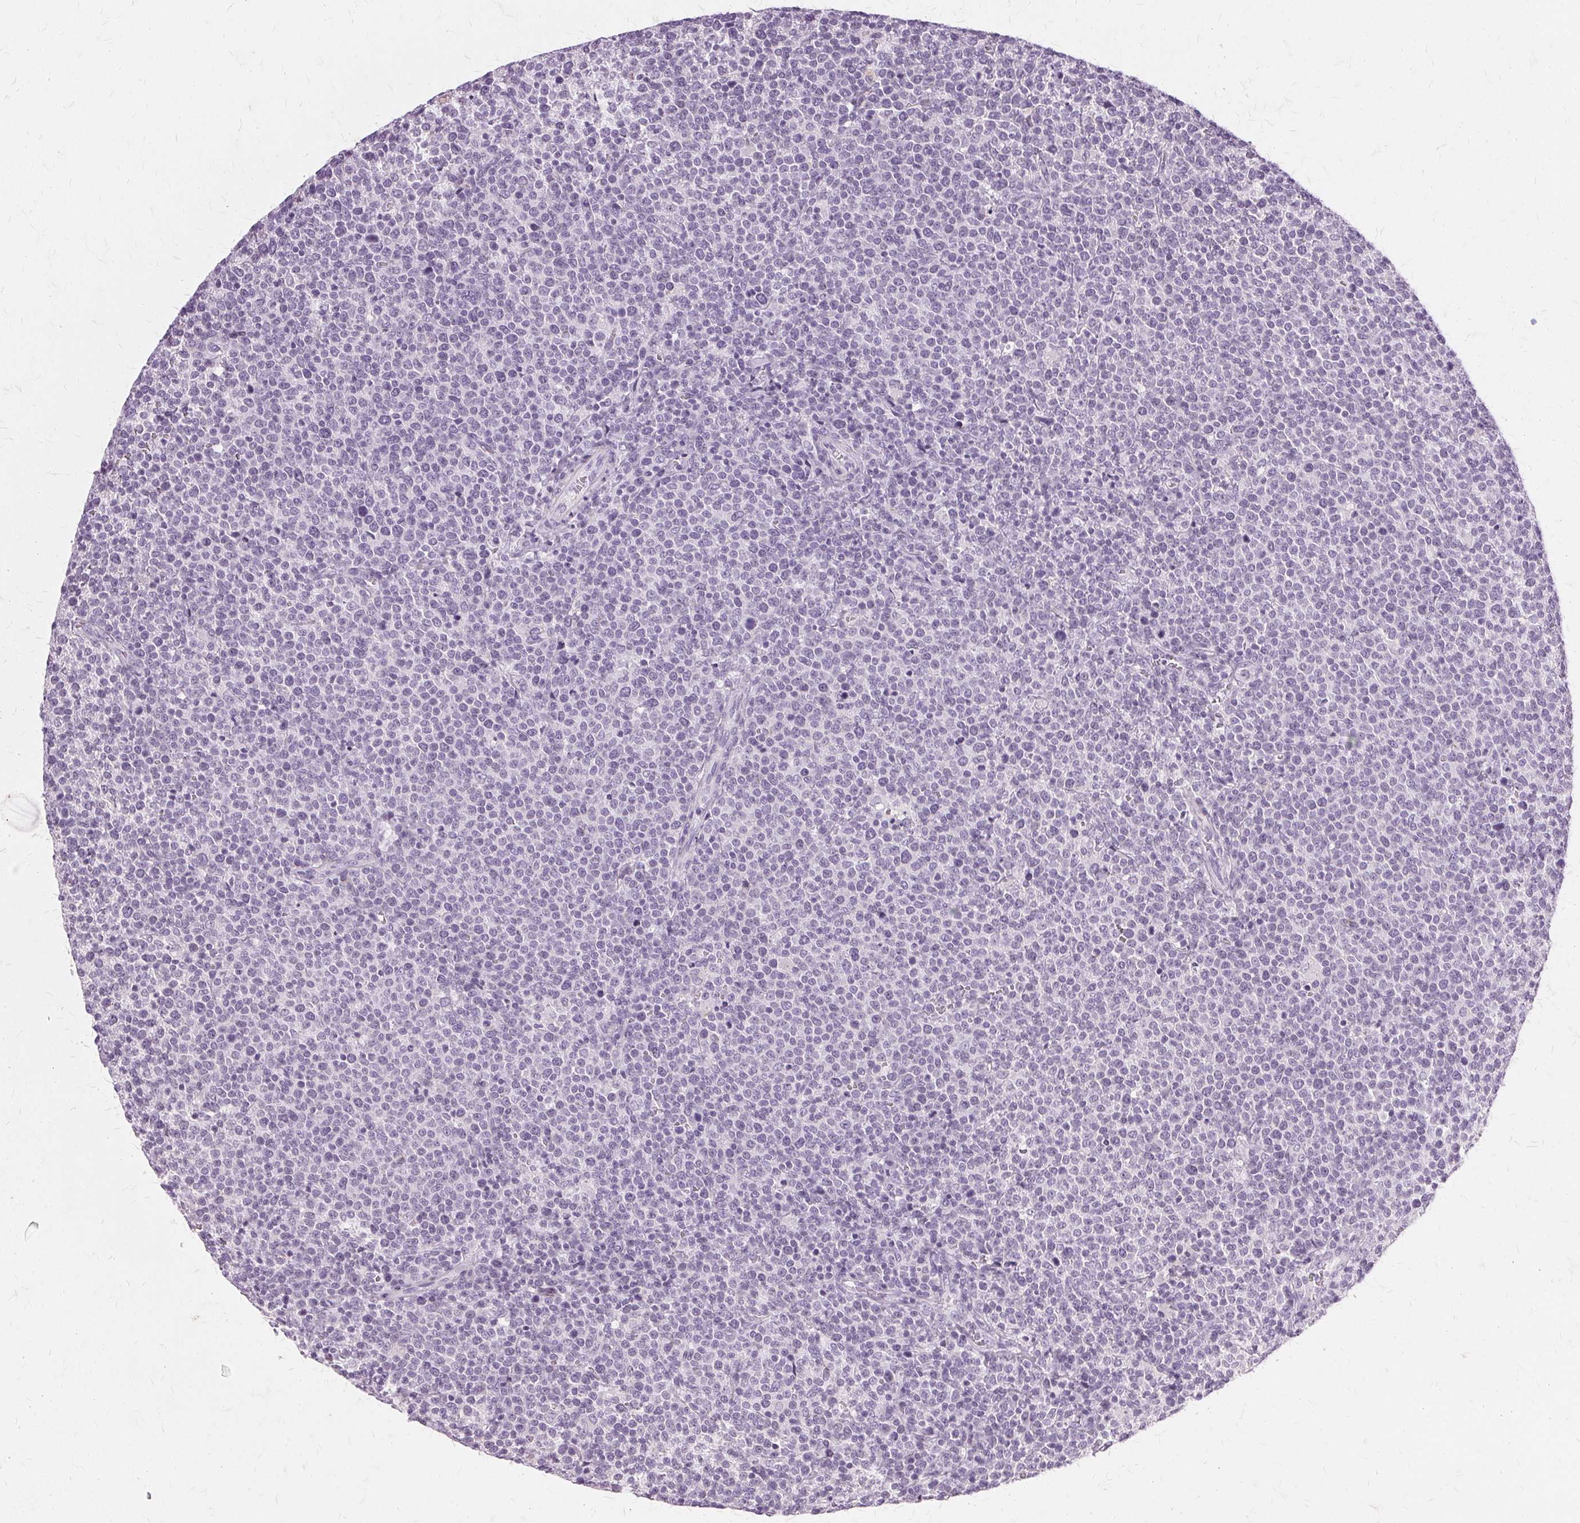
{"staining": {"intensity": "negative", "quantity": "none", "location": "none"}, "tissue": "lymphoma", "cell_type": "Tumor cells", "image_type": "cancer", "snomed": [{"axis": "morphology", "description": "Malignant lymphoma, non-Hodgkin's type, High grade"}, {"axis": "topography", "description": "Lymph node"}], "caption": "IHC photomicrograph of neoplastic tissue: human malignant lymphoma, non-Hodgkin's type (high-grade) stained with DAB (3,3'-diaminobenzidine) exhibits no significant protein expression in tumor cells. Nuclei are stained in blue.", "gene": "SLC45A3", "patient": {"sex": "male", "age": 61}}